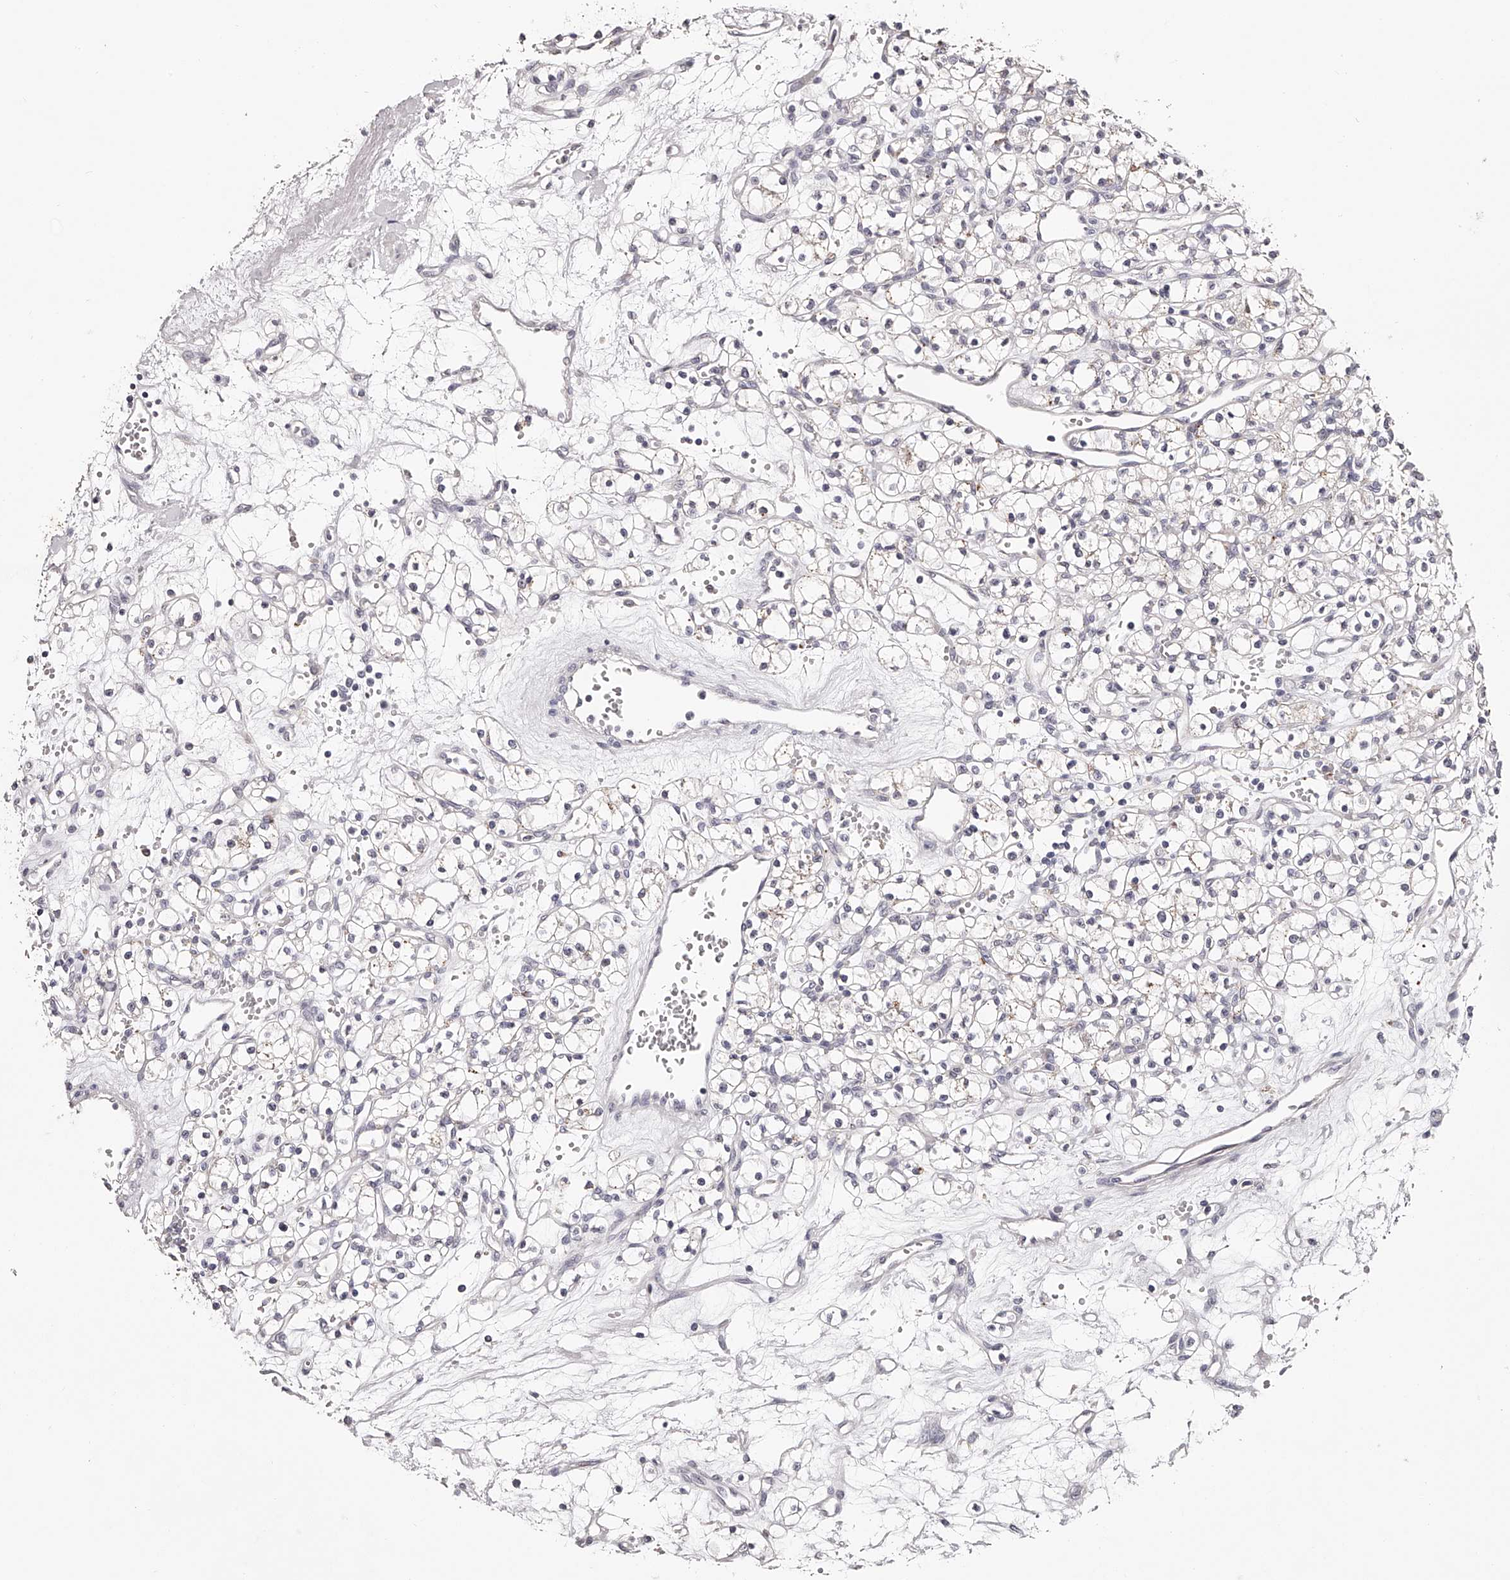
{"staining": {"intensity": "negative", "quantity": "none", "location": "none"}, "tissue": "renal cancer", "cell_type": "Tumor cells", "image_type": "cancer", "snomed": [{"axis": "morphology", "description": "Adenocarcinoma, NOS"}, {"axis": "topography", "description": "Kidney"}], "caption": "DAB (3,3'-diaminobenzidine) immunohistochemical staining of human renal cancer (adenocarcinoma) shows no significant staining in tumor cells. Nuclei are stained in blue.", "gene": "SLC35D3", "patient": {"sex": "female", "age": 59}}